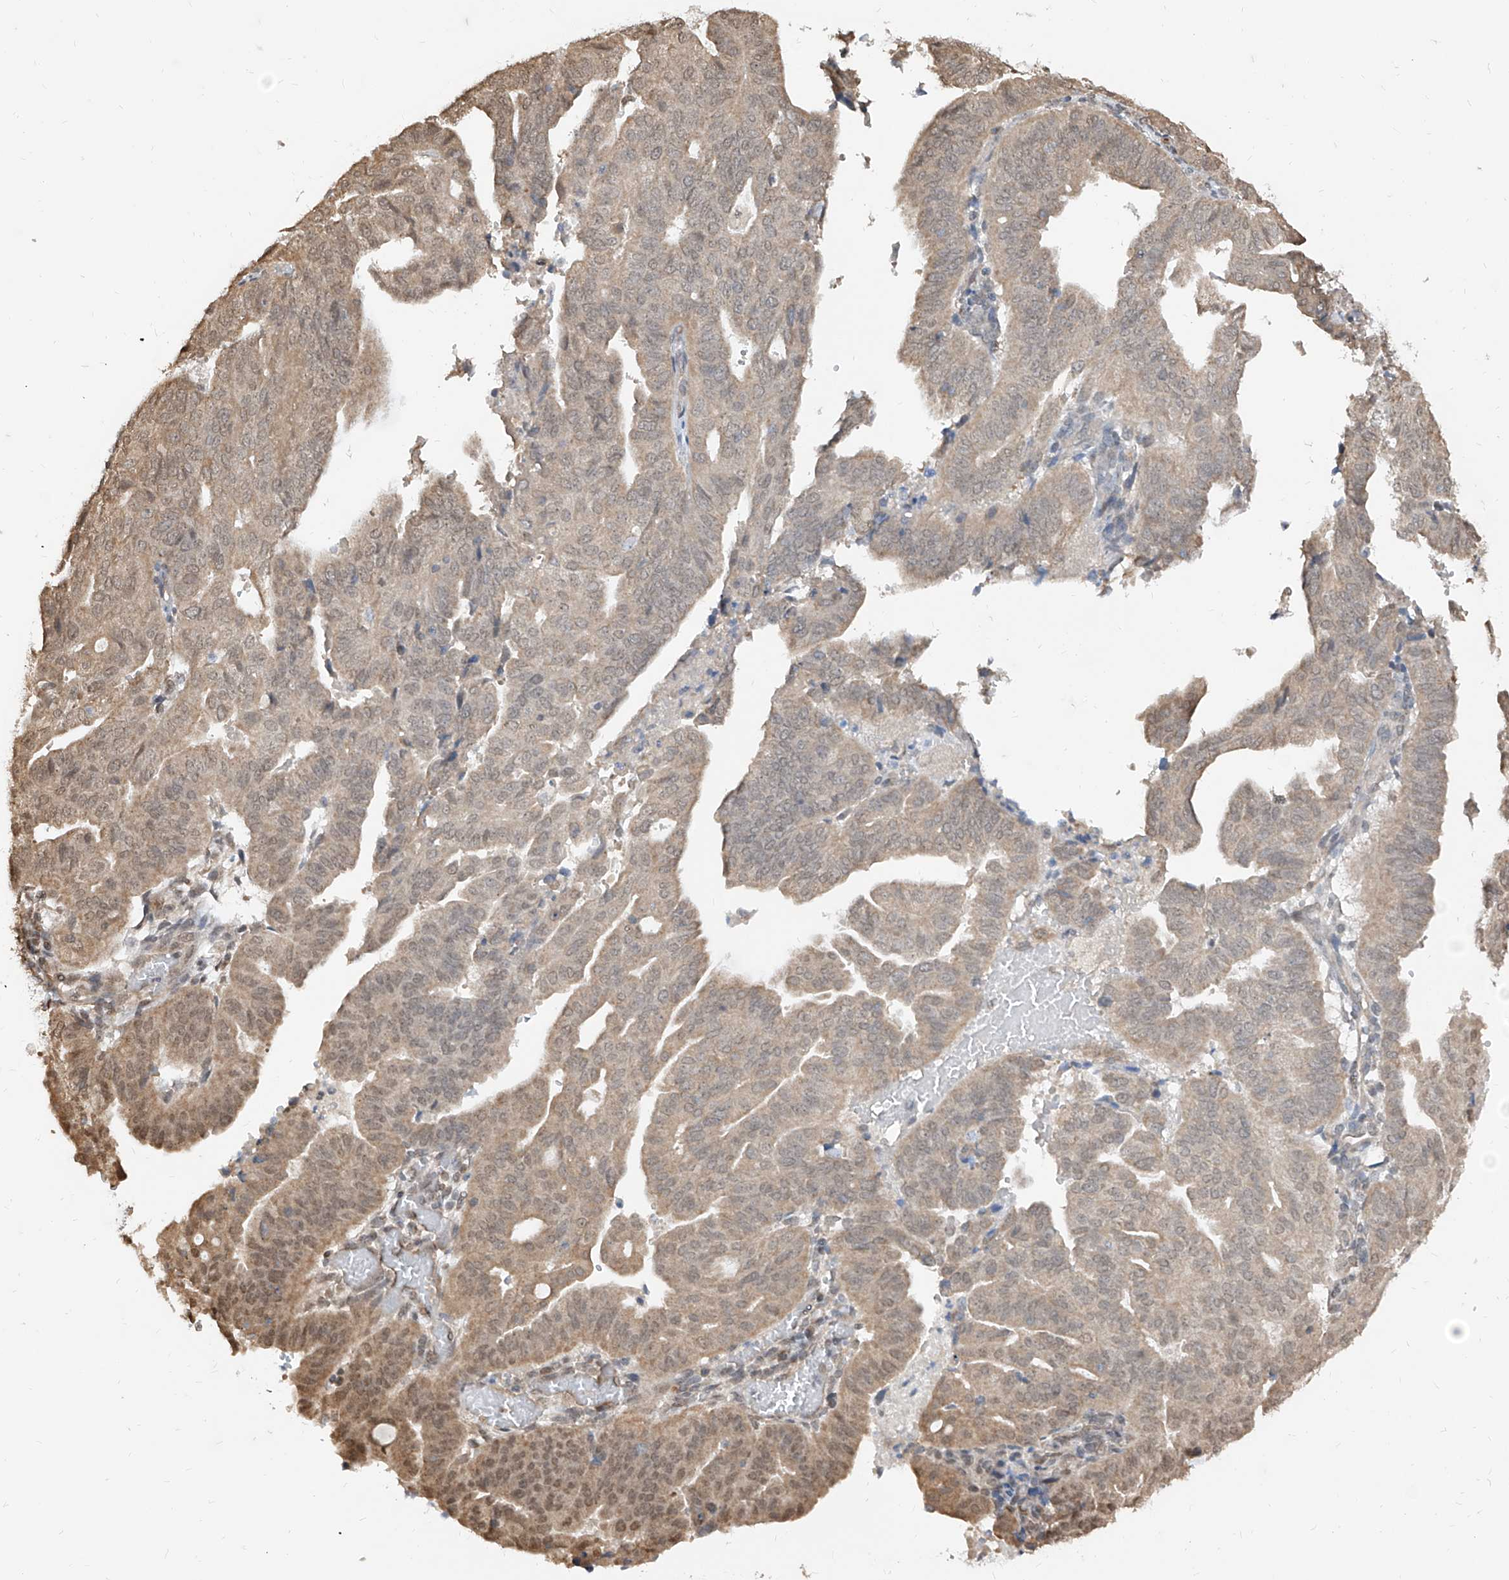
{"staining": {"intensity": "moderate", "quantity": "<25%", "location": "cytoplasmic/membranous,nuclear"}, "tissue": "endometrial cancer", "cell_type": "Tumor cells", "image_type": "cancer", "snomed": [{"axis": "morphology", "description": "Adenocarcinoma, NOS"}, {"axis": "topography", "description": "Uterus"}], "caption": "Human adenocarcinoma (endometrial) stained for a protein (brown) shows moderate cytoplasmic/membranous and nuclear positive positivity in about <25% of tumor cells.", "gene": "C8orf82", "patient": {"sex": "female", "age": 77}}